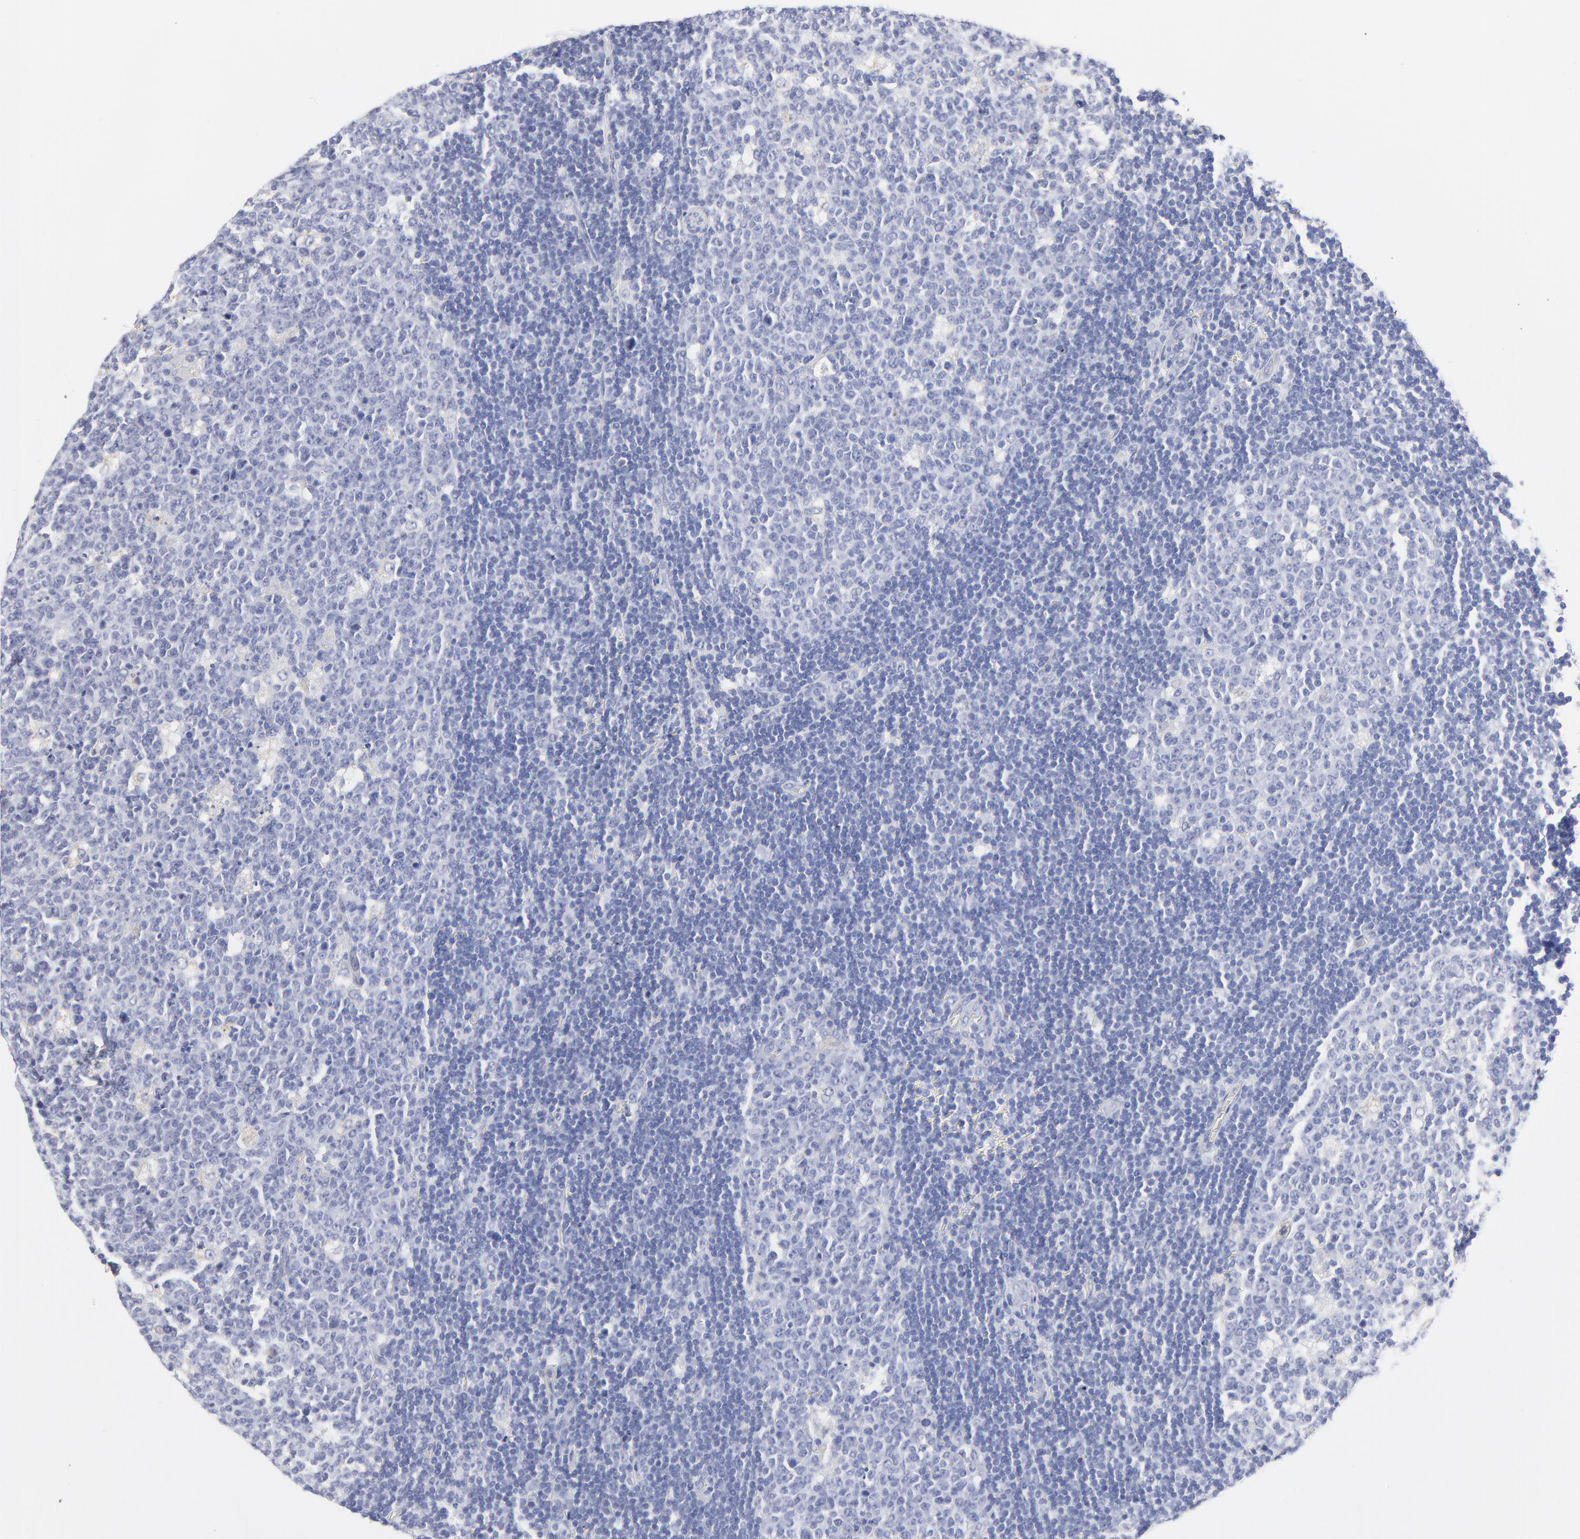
{"staining": {"intensity": "negative", "quantity": "none", "location": "none"}, "tissue": "lymph node", "cell_type": "Germinal center cells", "image_type": "normal", "snomed": [{"axis": "morphology", "description": "Normal tissue, NOS"}, {"axis": "topography", "description": "Lymph node"}, {"axis": "topography", "description": "Salivary gland"}], "caption": "This is a histopathology image of immunohistochemistry (IHC) staining of normal lymph node, which shows no expression in germinal center cells.", "gene": "DUSP9", "patient": {"sex": "male", "age": 8}}